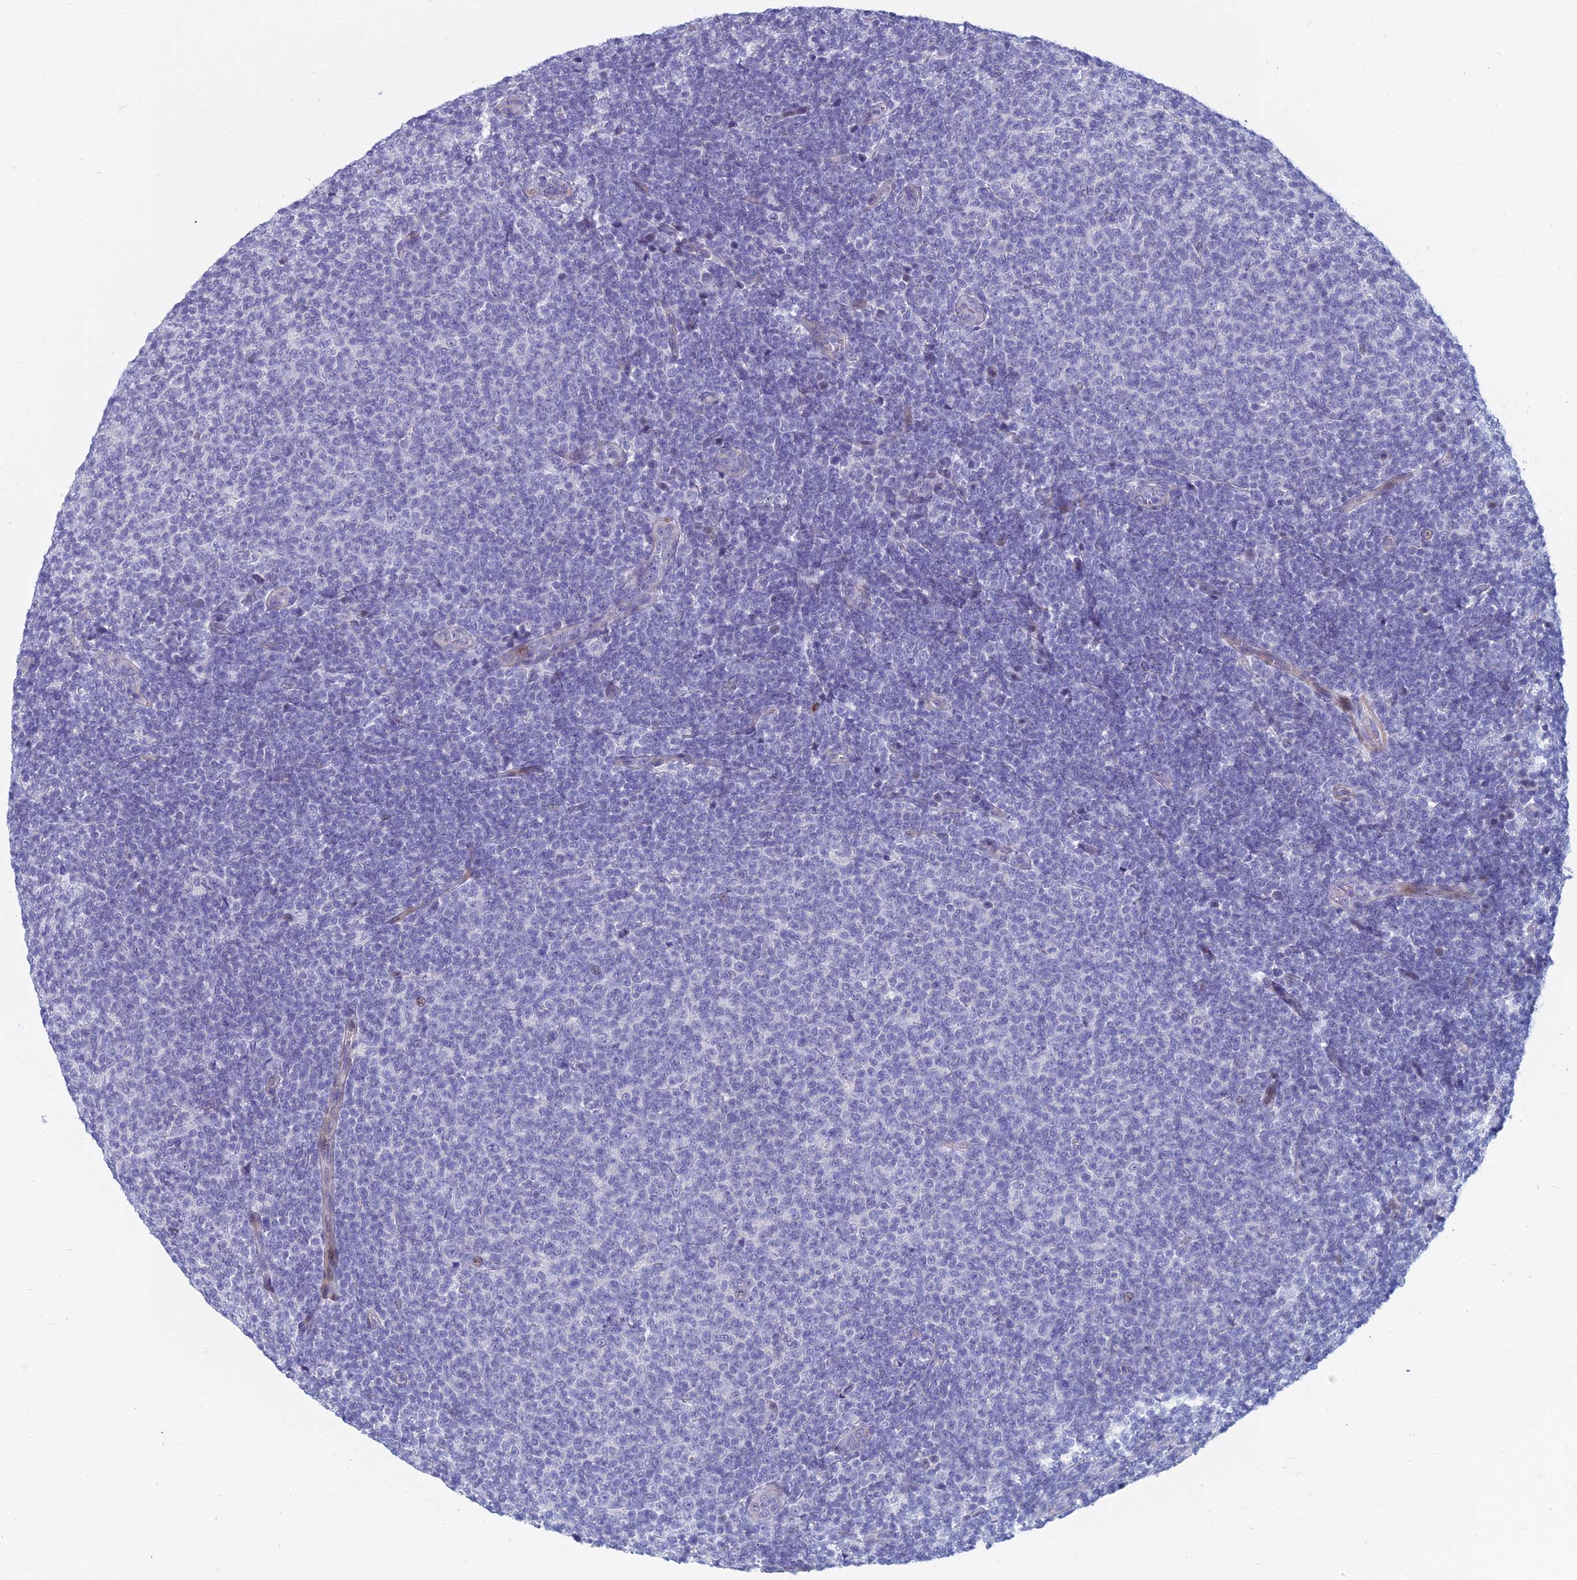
{"staining": {"intensity": "negative", "quantity": "none", "location": "none"}, "tissue": "lymphoma", "cell_type": "Tumor cells", "image_type": "cancer", "snomed": [{"axis": "morphology", "description": "Malignant lymphoma, non-Hodgkin's type, Low grade"}, {"axis": "topography", "description": "Lymph node"}], "caption": "This image is of malignant lymphoma, non-Hodgkin's type (low-grade) stained with immunohistochemistry to label a protein in brown with the nuclei are counter-stained blue. There is no positivity in tumor cells.", "gene": "MYBPC2", "patient": {"sex": "male", "age": 66}}